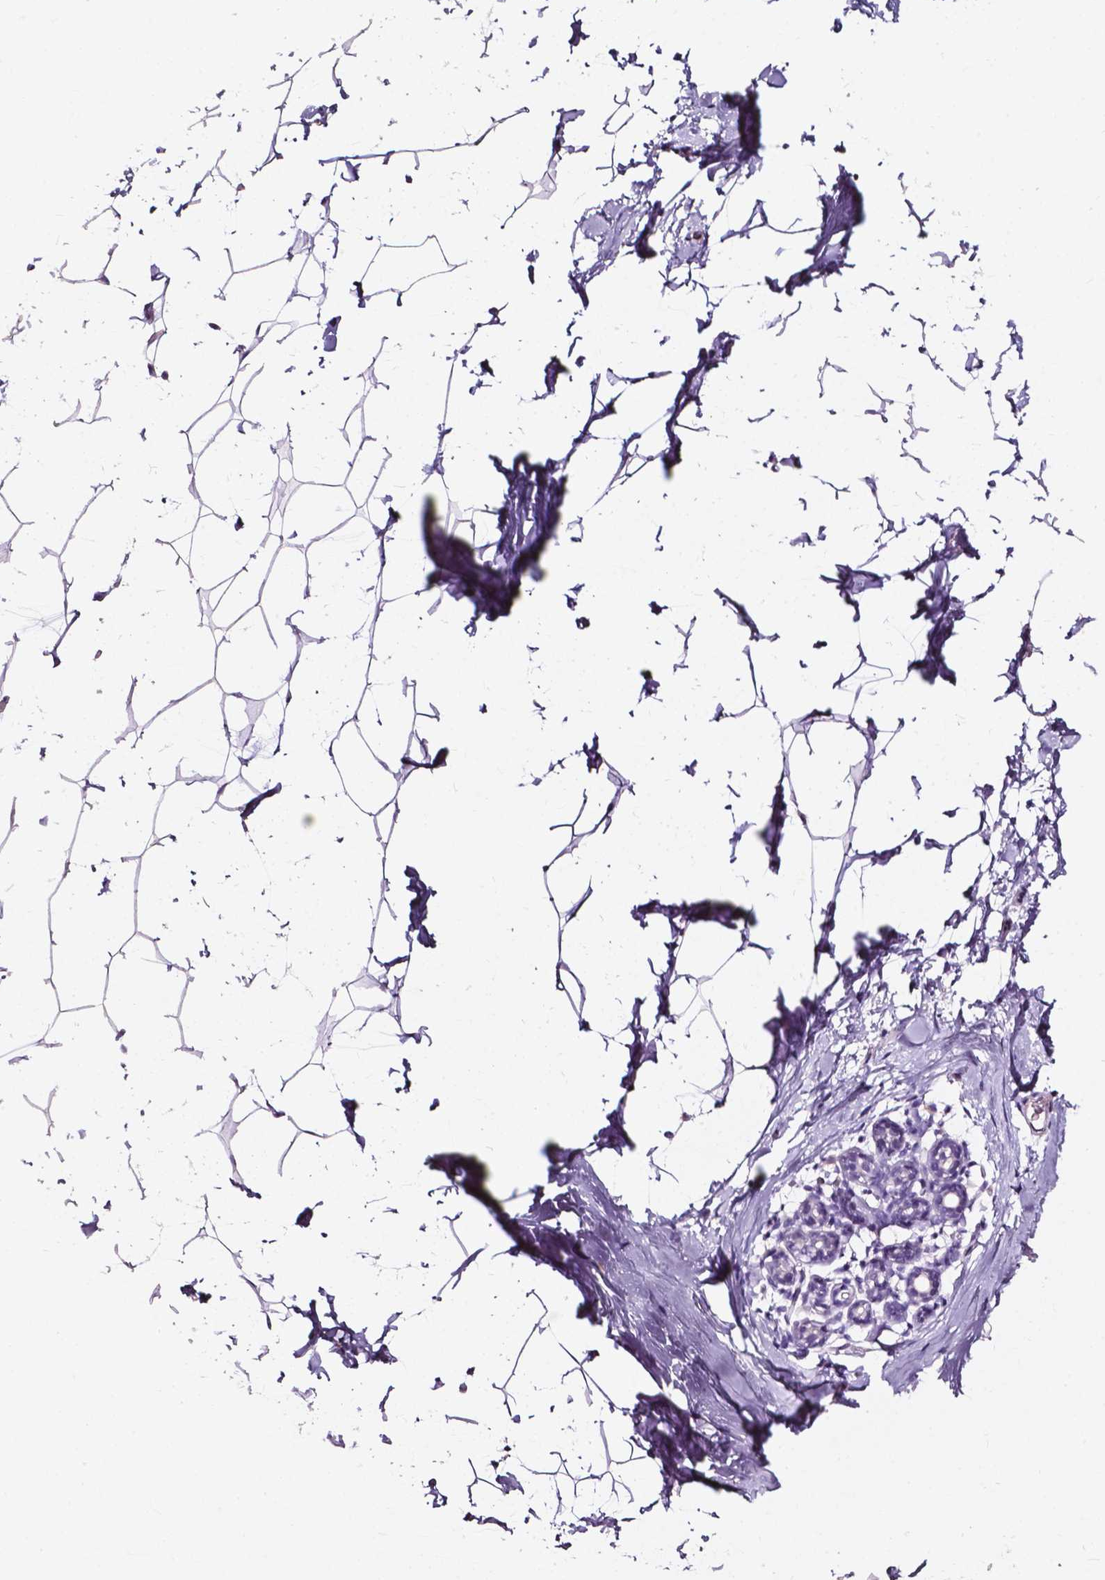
{"staining": {"intensity": "negative", "quantity": "none", "location": "none"}, "tissue": "breast", "cell_type": "Adipocytes", "image_type": "normal", "snomed": [{"axis": "morphology", "description": "Normal tissue, NOS"}, {"axis": "topography", "description": "Breast"}], "caption": "There is no significant positivity in adipocytes of breast. (Immunohistochemistry (ihc), brightfield microscopy, high magnification).", "gene": "DEFA5", "patient": {"sex": "female", "age": 32}}